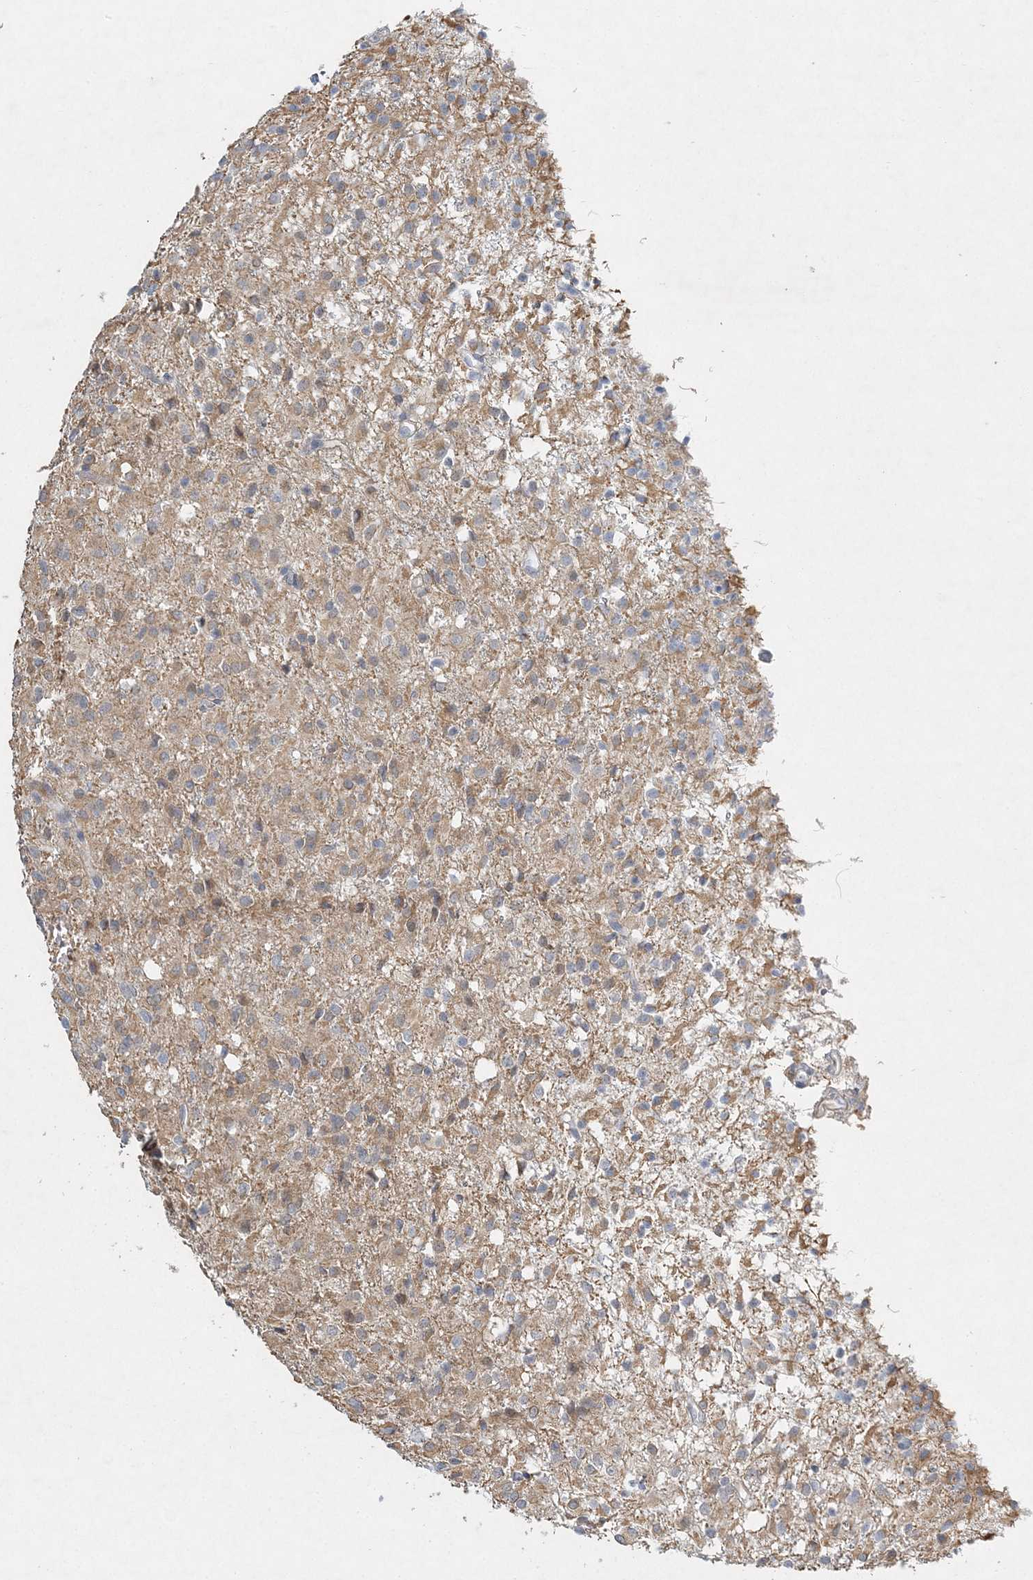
{"staining": {"intensity": "weak", "quantity": "25%-75%", "location": "cytoplasmic/membranous"}, "tissue": "glioma", "cell_type": "Tumor cells", "image_type": "cancer", "snomed": [{"axis": "morphology", "description": "Glioma, malignant, High grade"}, {"axis": "topography", "description": "Brain"}], "caption": "Brown immunohistochemical staining in high-grade glioma (malignant) reveals weak cytoplasmic/membranous positivity in approximately 25%-75% of tumor cells. (DAB = brown stain, brightfield microscopy at high magnification).", "gene": "MAT2B", "patient": {"sex": "female", "age": 59}}